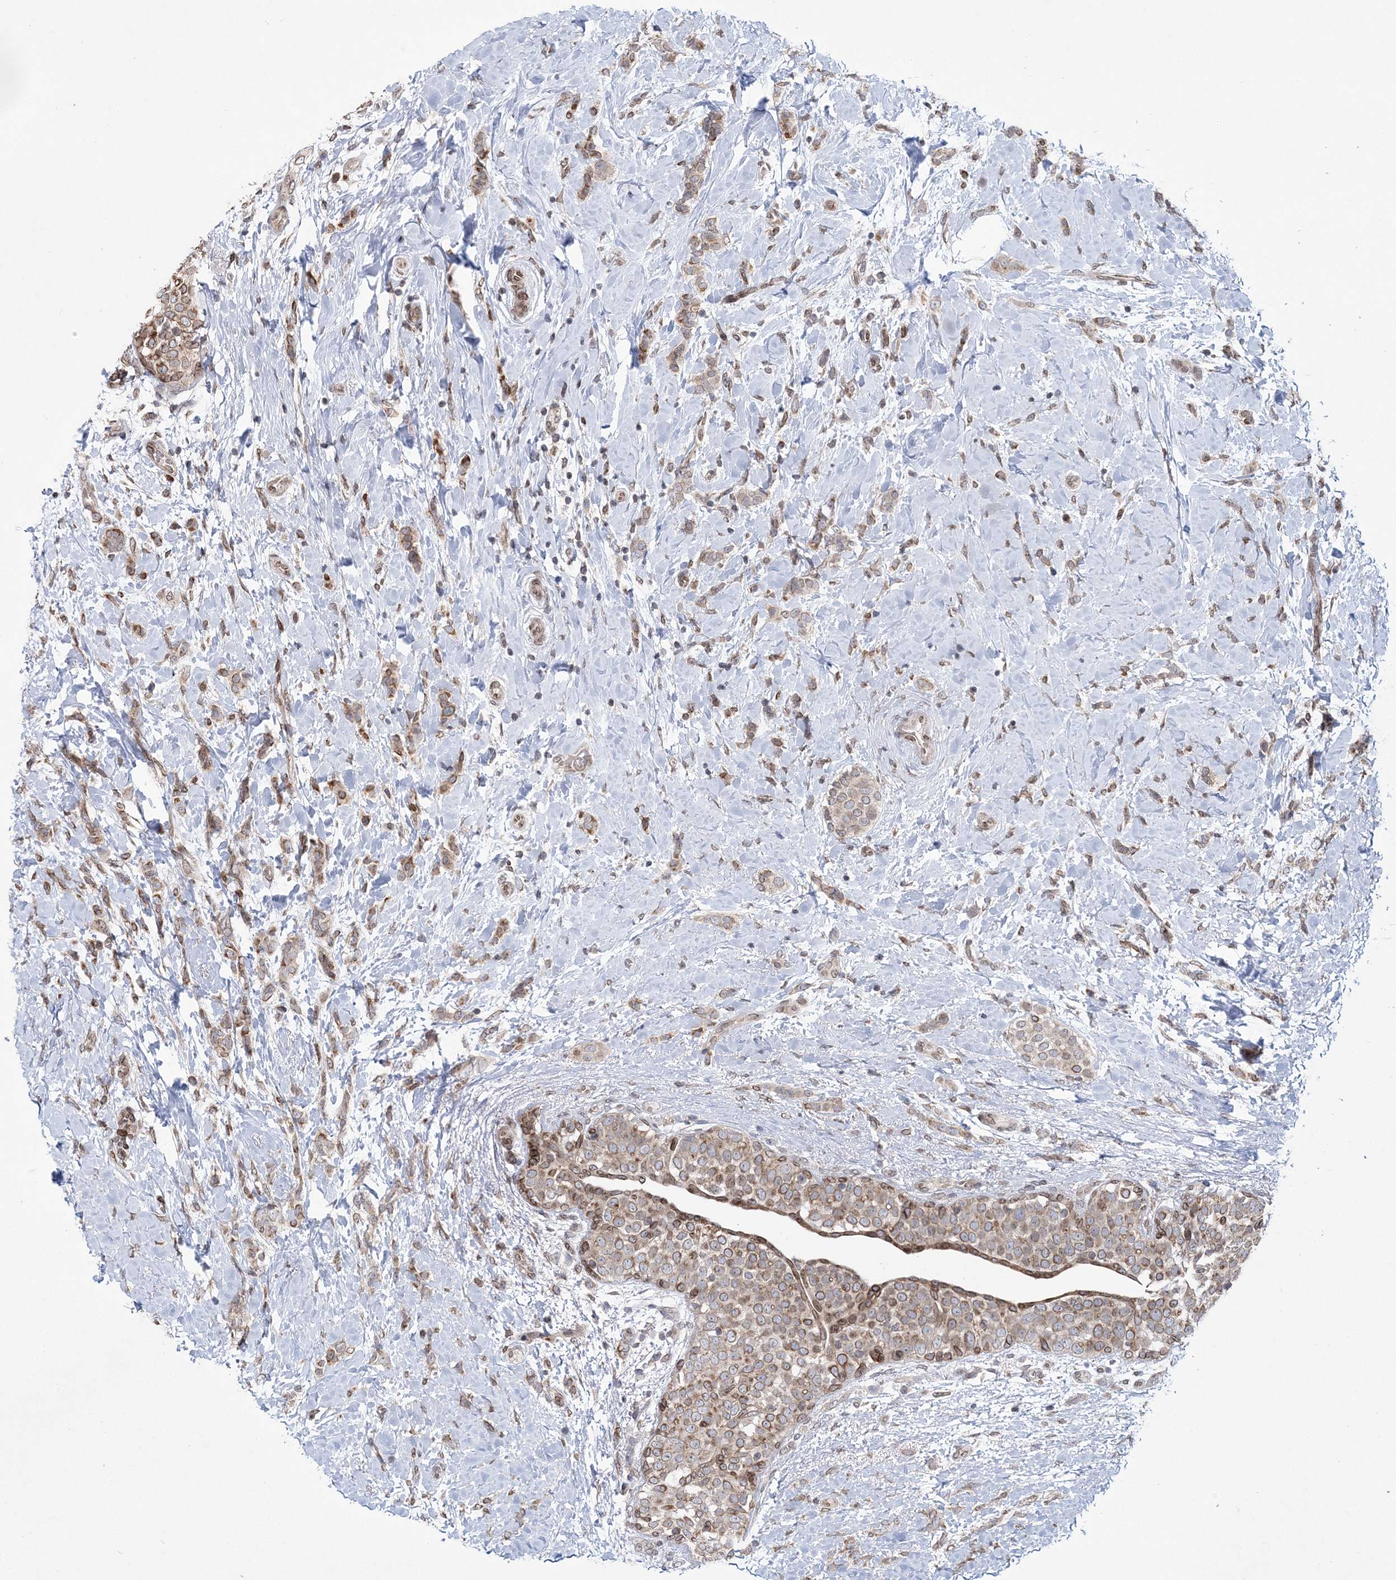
{"staining": {"intensity": "weak", "quantity": ">75%", "location": "cytoplasmic/membranous"}, "tissue": "breast cancer", "cell_type": "Tumor cells", "image_type": "cancer", "snomed": [{"axis": "morphology", "description": "Lobular carcinoma, in situ"}, {"axis": "morphology", "description": "Lobular carcinoma"}, {"axis": "topography", "description": "Breast"}], "caption": "Immunohistochemical staining of human breast cancer demonstrates weak cytoplasmic/membranous protein positivity in approximately >75% of tumor cells.", "gene": "DNAJC27", "patient": {"sex": "female", "age": 41}}